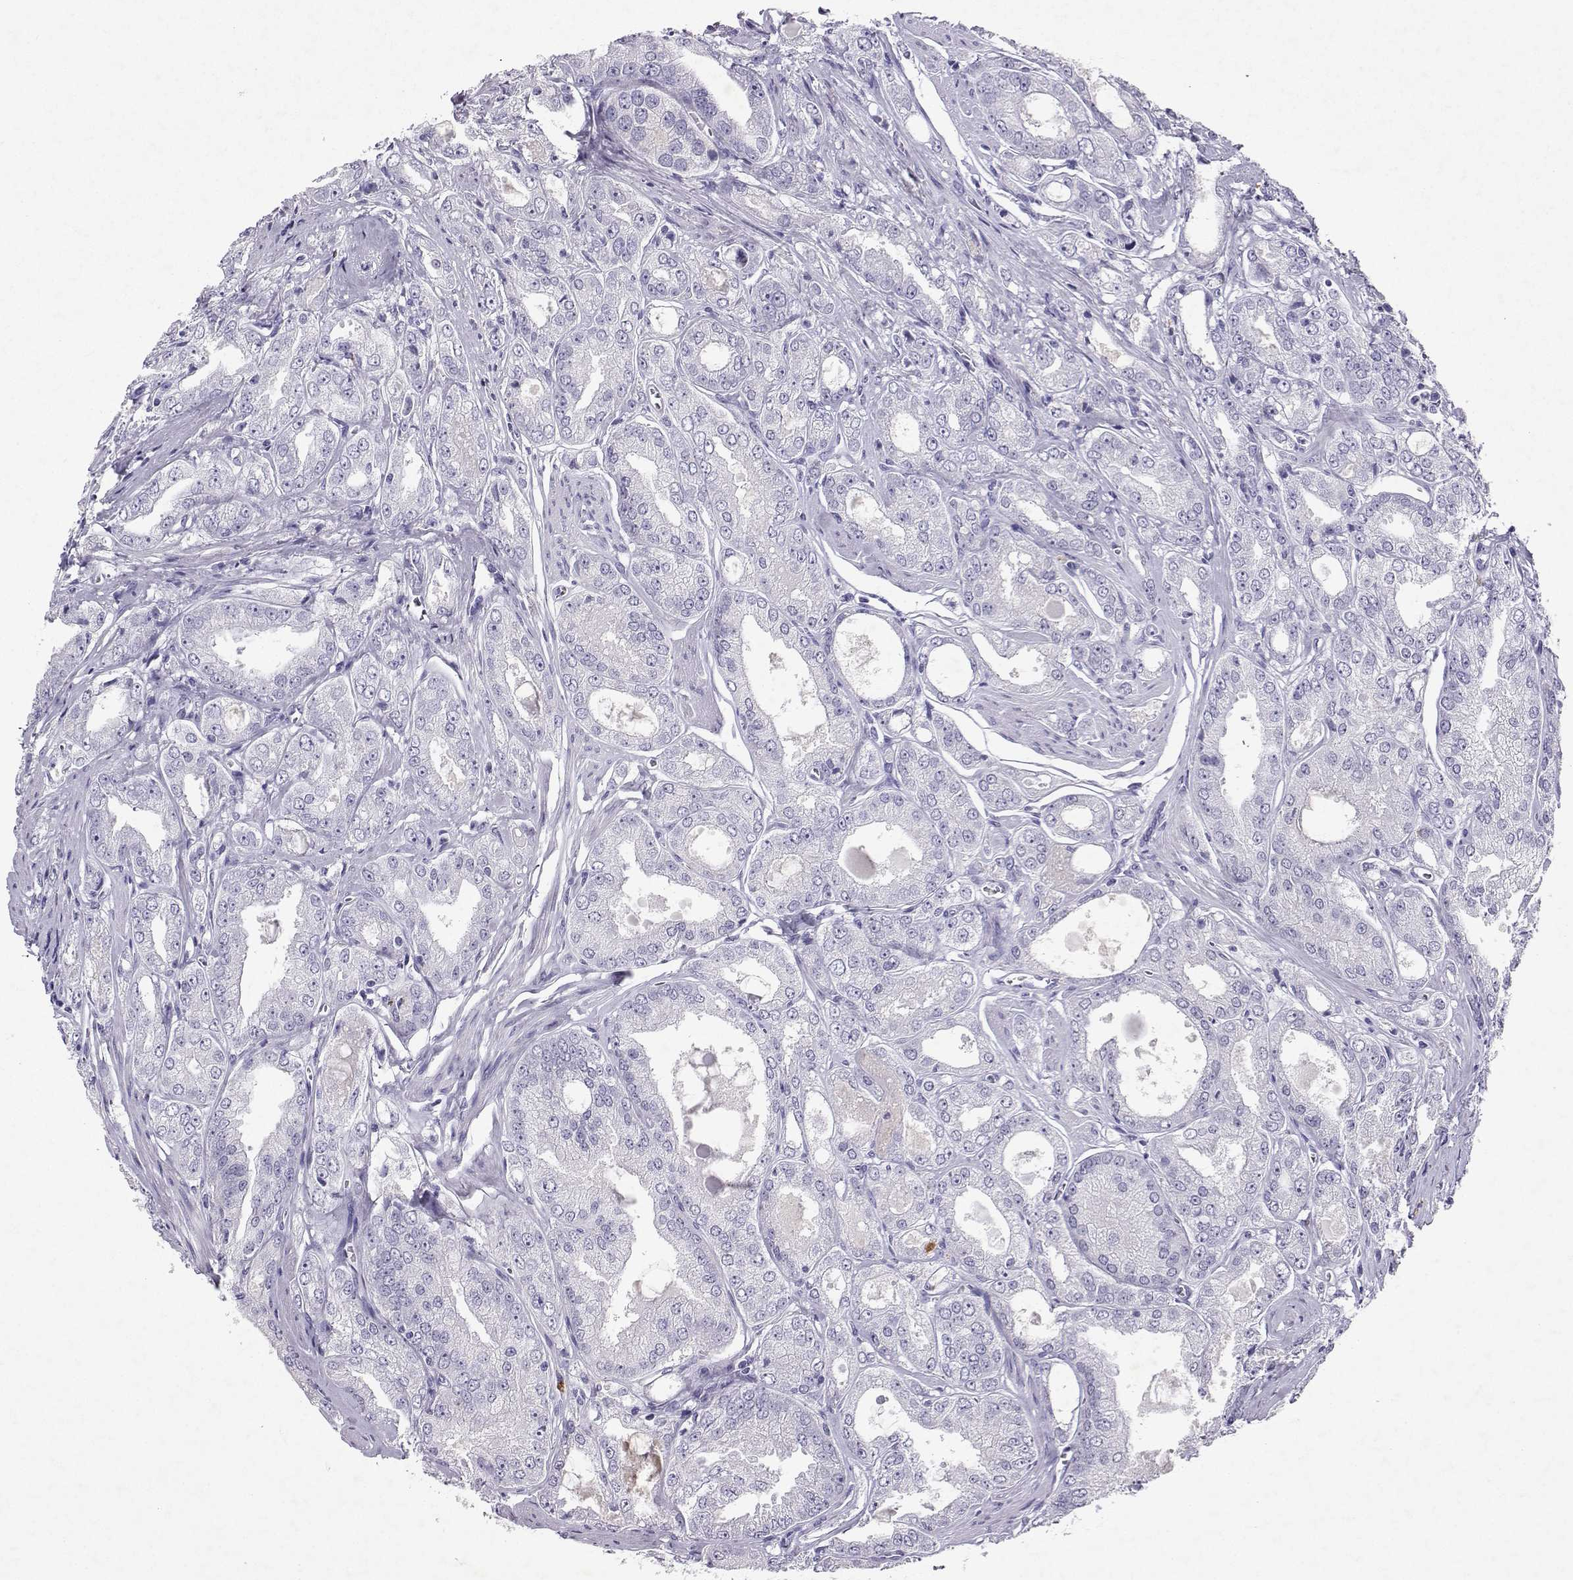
{"staining": {"intensity": "negative", "quantity": "none", "location": "none"}, "tissue": "prostate cancer", "cell_type": "Tumor cells", "image_type": "cancer", "snomed": [{"axis": "morphology", "description": "Adenocarcinoma, NOS"}, {"axis": "morphology", "description": "Adenocarcinoma, High grade"}, {"axis": "topography", "description": "Prostate"}], "caption": "Image shows no significant protein expression in tumor cells of adenocarcinoma (prostate). (DAB immunohistochemistry (IHC) visualized using brightfield microscopy, high magnification).", "gene": "GRIK4", "patient": {"sex": "male", "age": 70}}